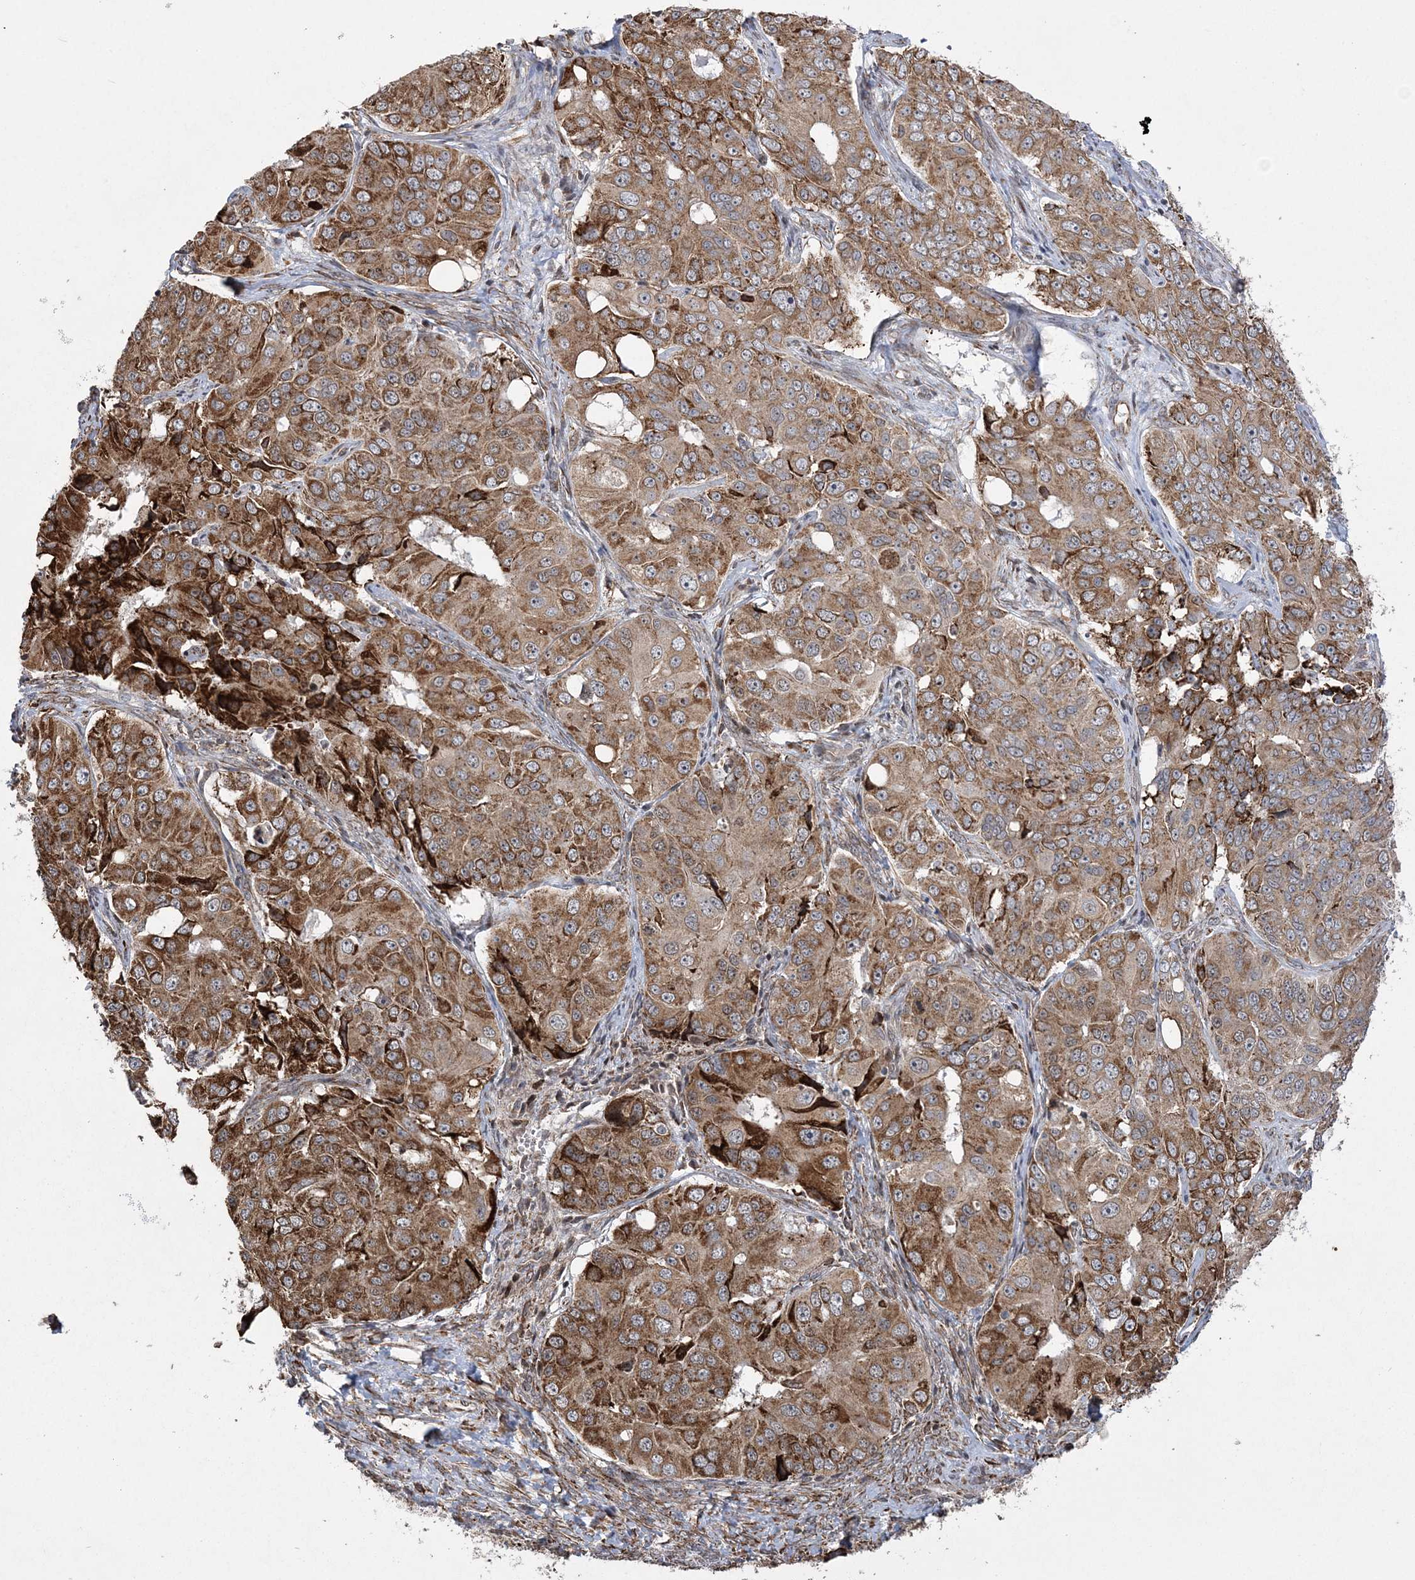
{"staining": {"intensity": "moderate", "quantity": ">75%", "location": "cytoplasmic/membranous"}, "tissue": "ovarian cancer", "cell_type": "Tumor cells", "image_type": "cancer", "snomed": [{"axis": "morphology", "description": "Carcinoma, endometroid"}, {"axis": "topography", "description": "Ovary"}], "caption": "The photomicrograph exhibits staining of endometroid carcinoma (ovarian), revealing moderate cytoplasmic/membranous protein expression (brown color) within tumor cells.", "gene": "EFCAB12", "patient": {"sex": "female", "age": 51}}